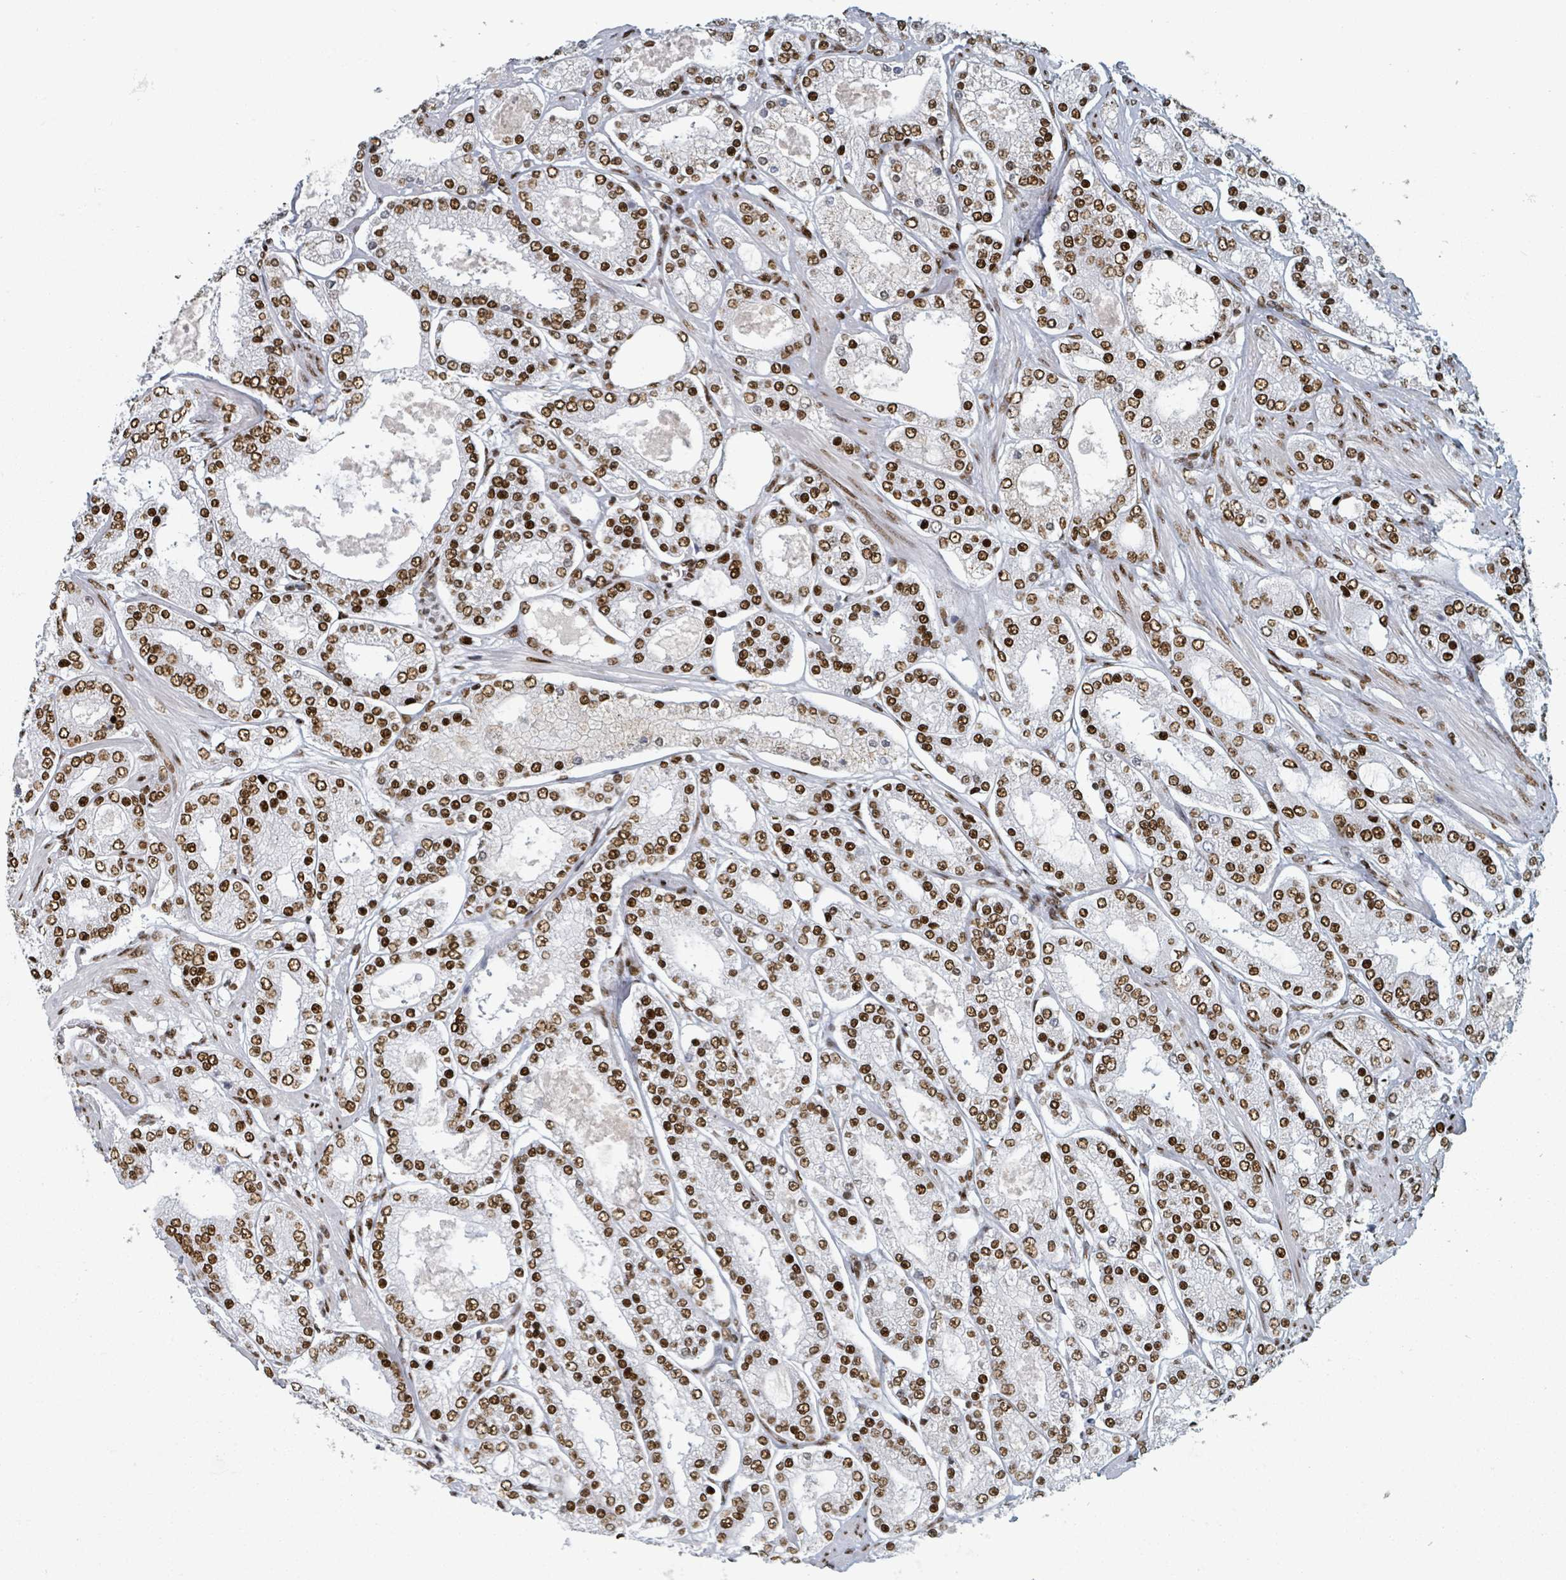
{"staining": {"intensity": "strong", "quantity": ">75%", "location": "nuclear"}, "tissue": "prostate cancer", "cell_type": "Tumor cells", "image_type": "cancer", "snomed": [{"axis": "morphology", "description": "Adenocarcinoma, High grade"}, {"axis": "topography", "description": "Prostate"}], "caption": "About >75% of tumor cells in prostate high-grade adenocarcinoma show strong nuclear protein staining as visualized by brown immunohistochemical staining.", "gene": "DHX16", "patient": {"sex": "male", "age": 68}}